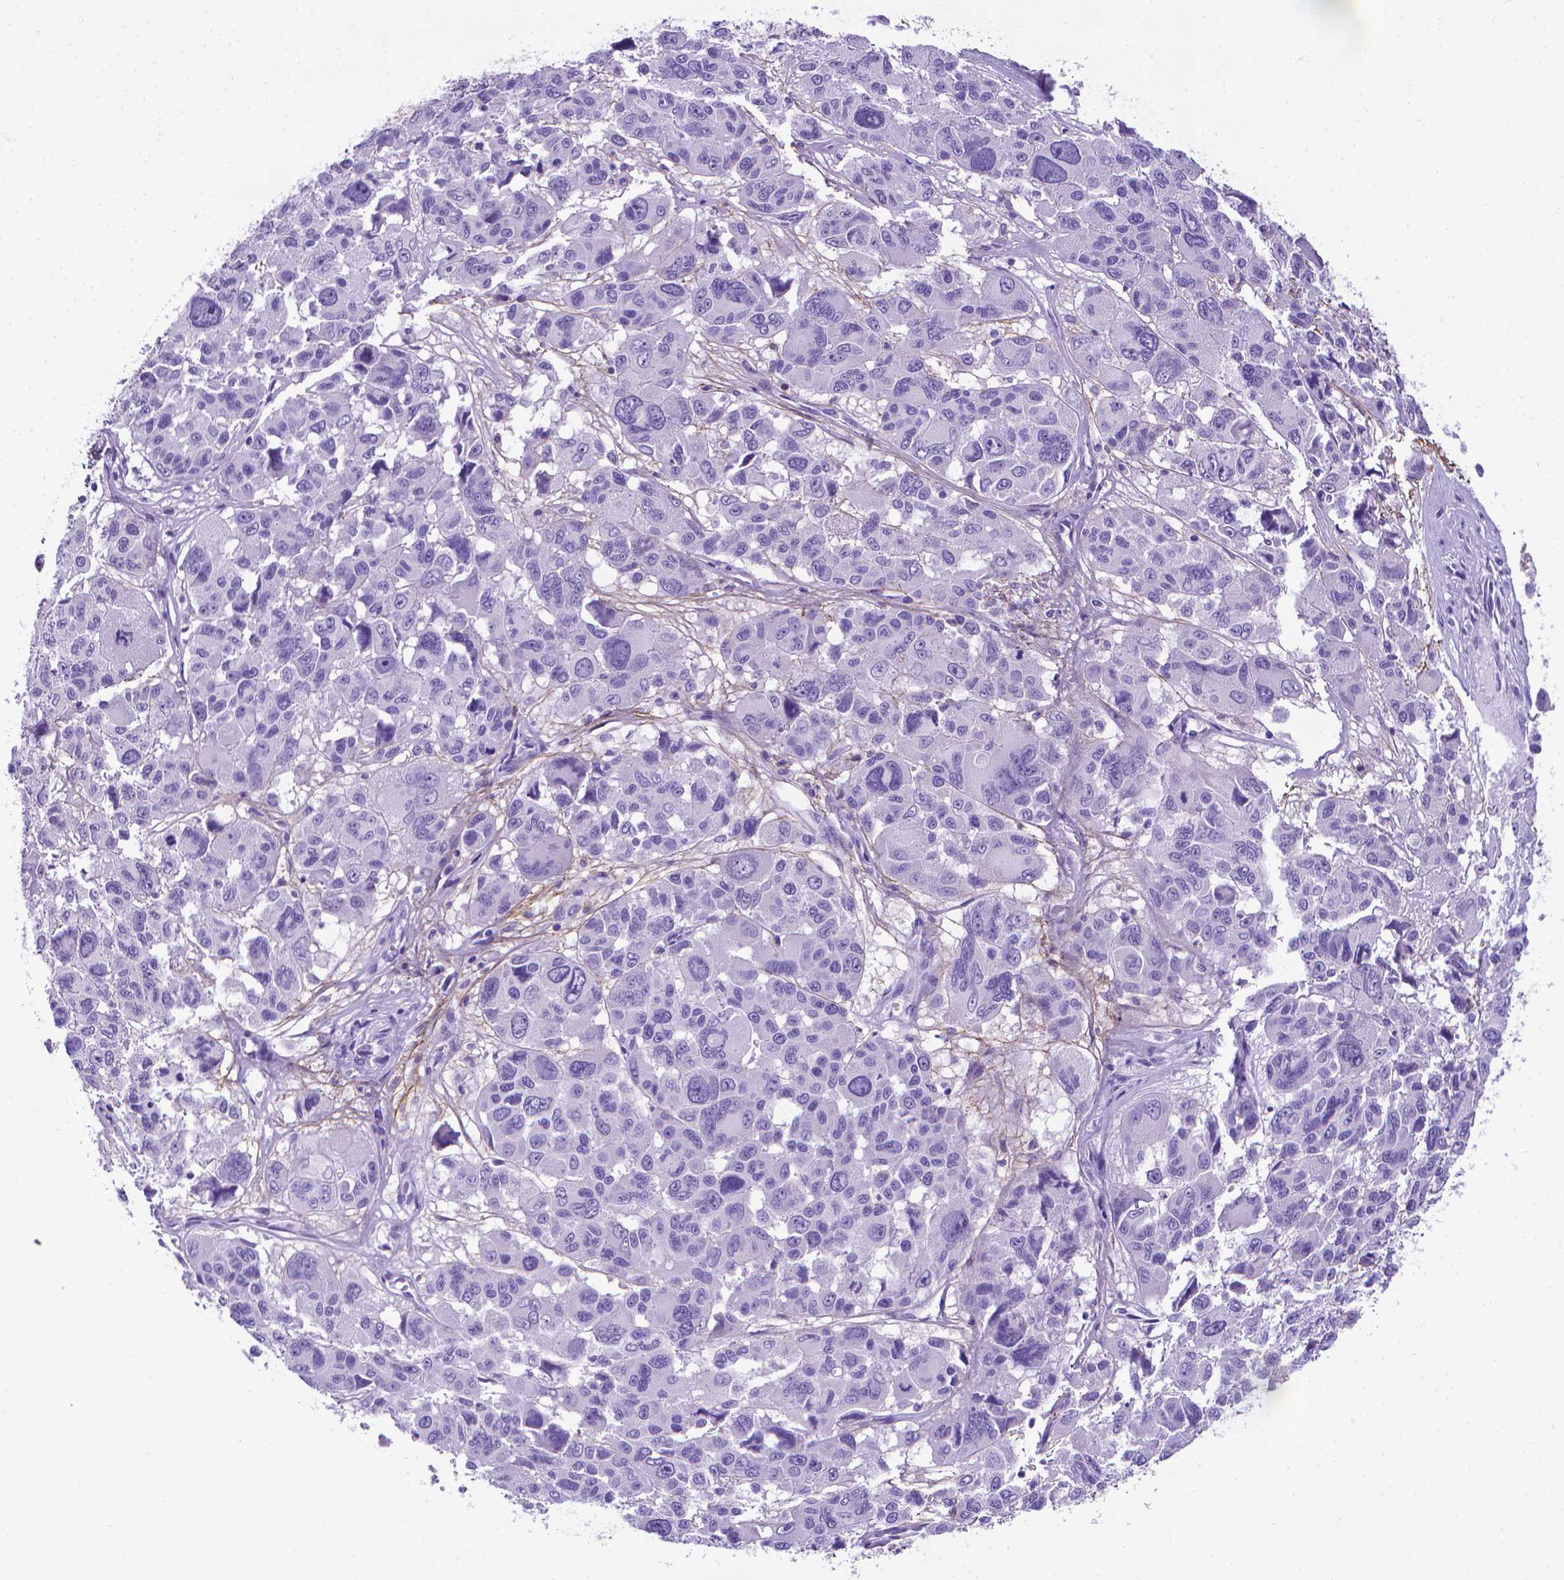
{"staining": {"intensity": "negative", "quantity": "none", "location": "none"}, "tissue": "melanoma", "cell_type": "Tumor cells", "image_type": "cancer", "snomed": [{"axis": "morphology", "description": "Malignant melanoma, NOS"}, {"axis": "topography", "description": "Skin"}], "caption": "Tumor cells show no significant protein positivity in malignant melanoma.", "gene": "MFAP2", "patient": {"sex": "female", "age": 66}}